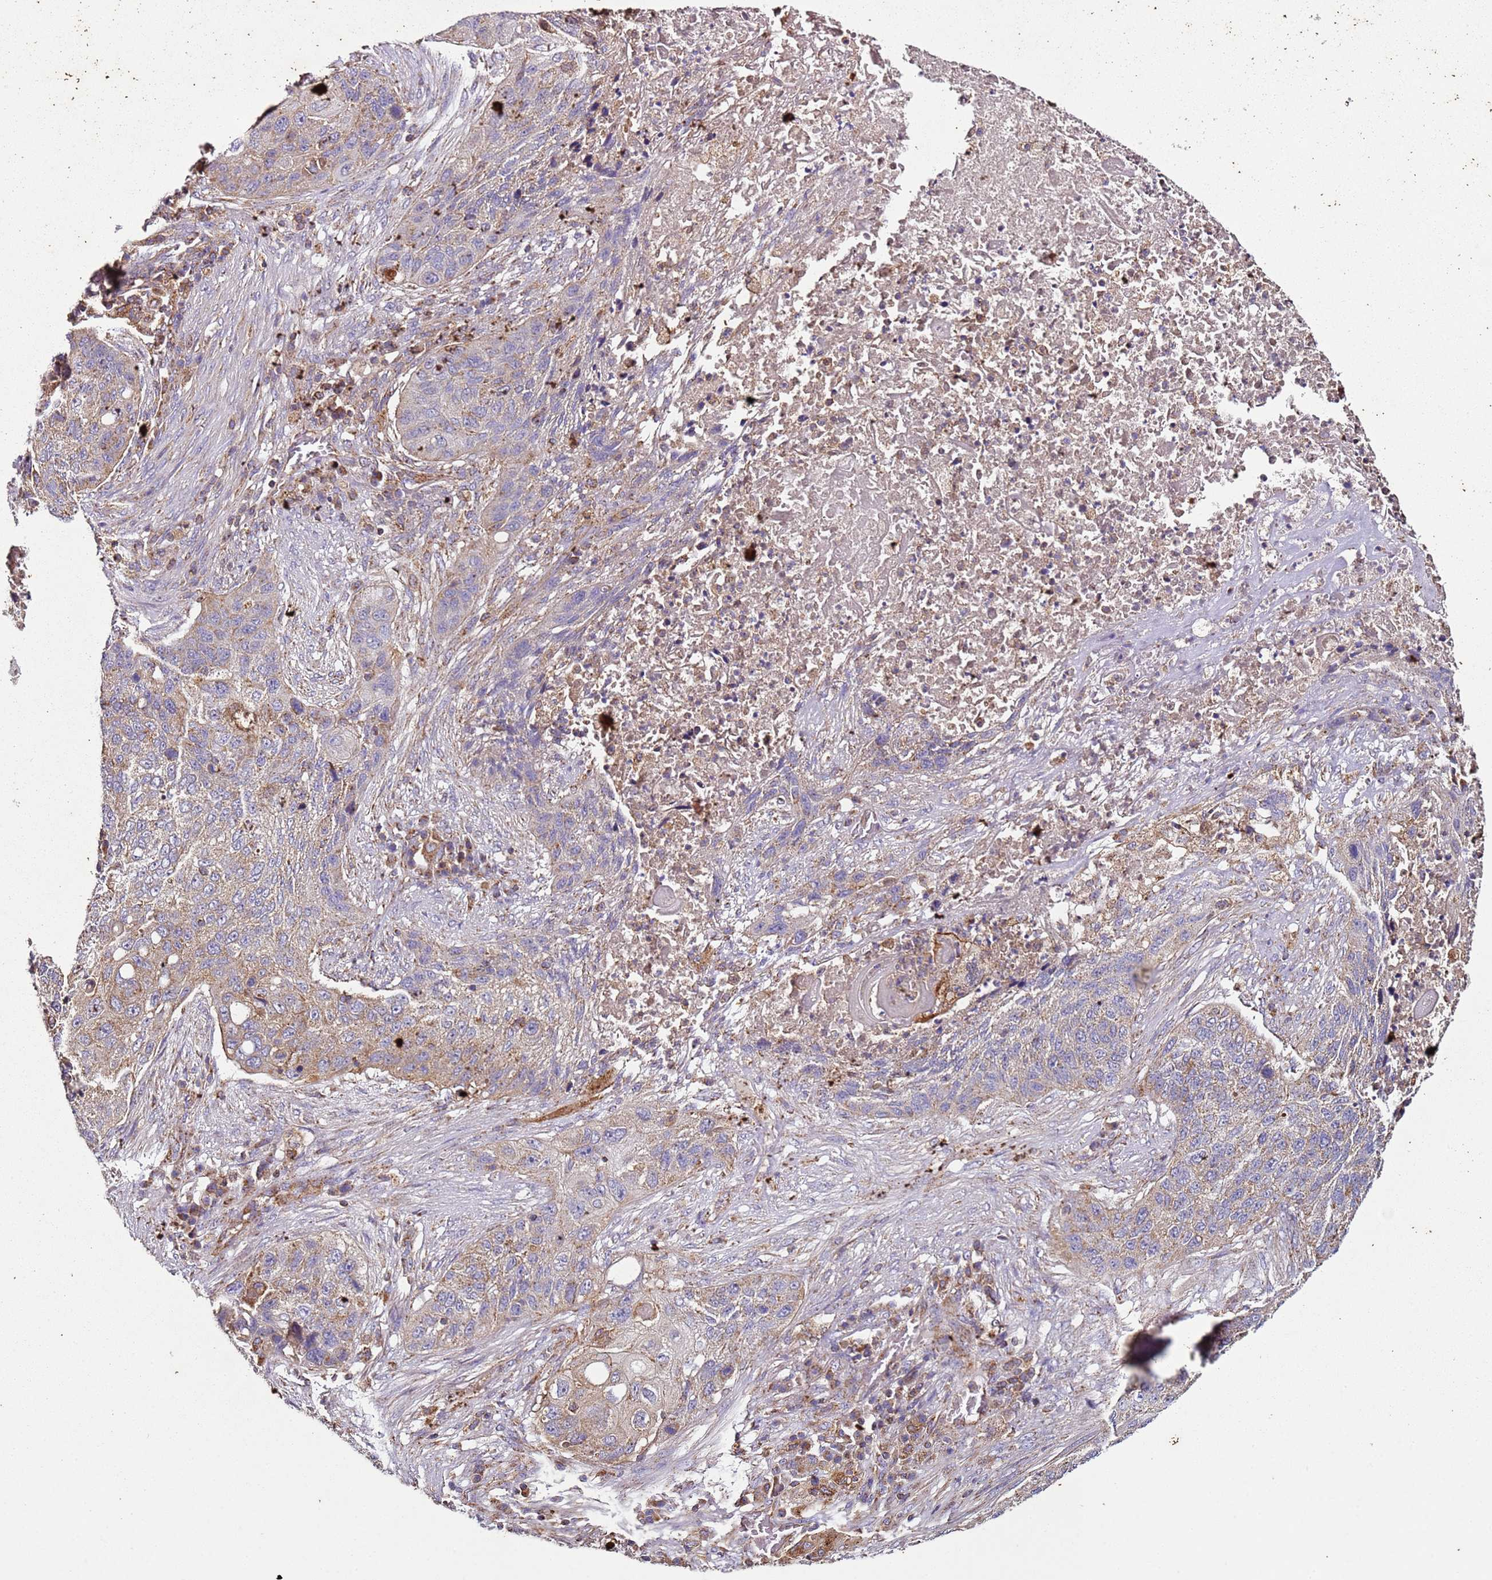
{"staining": {"intensity": "weak", "quantity": "25%-75%", "location": "cytoplasmic/membranous"}, "tissue": "lung cancer", "cell_type": "Tumor cells", "image_type": "cancer", "snomed": [{"axis": "morphology", "description": "Squamous cell carcinoma, NOS"}, {"axis": "topography", "description": "Lung"}], "caption": "Immunohistochemical staining of human squamous cell carcinoma (lung) displays low levels of weak cytoplasmic/membranous staining in approximately 25%-75% of tumor cells.", "gene": "RMND5A", "patient": {"sex": "female", "age": 63}}